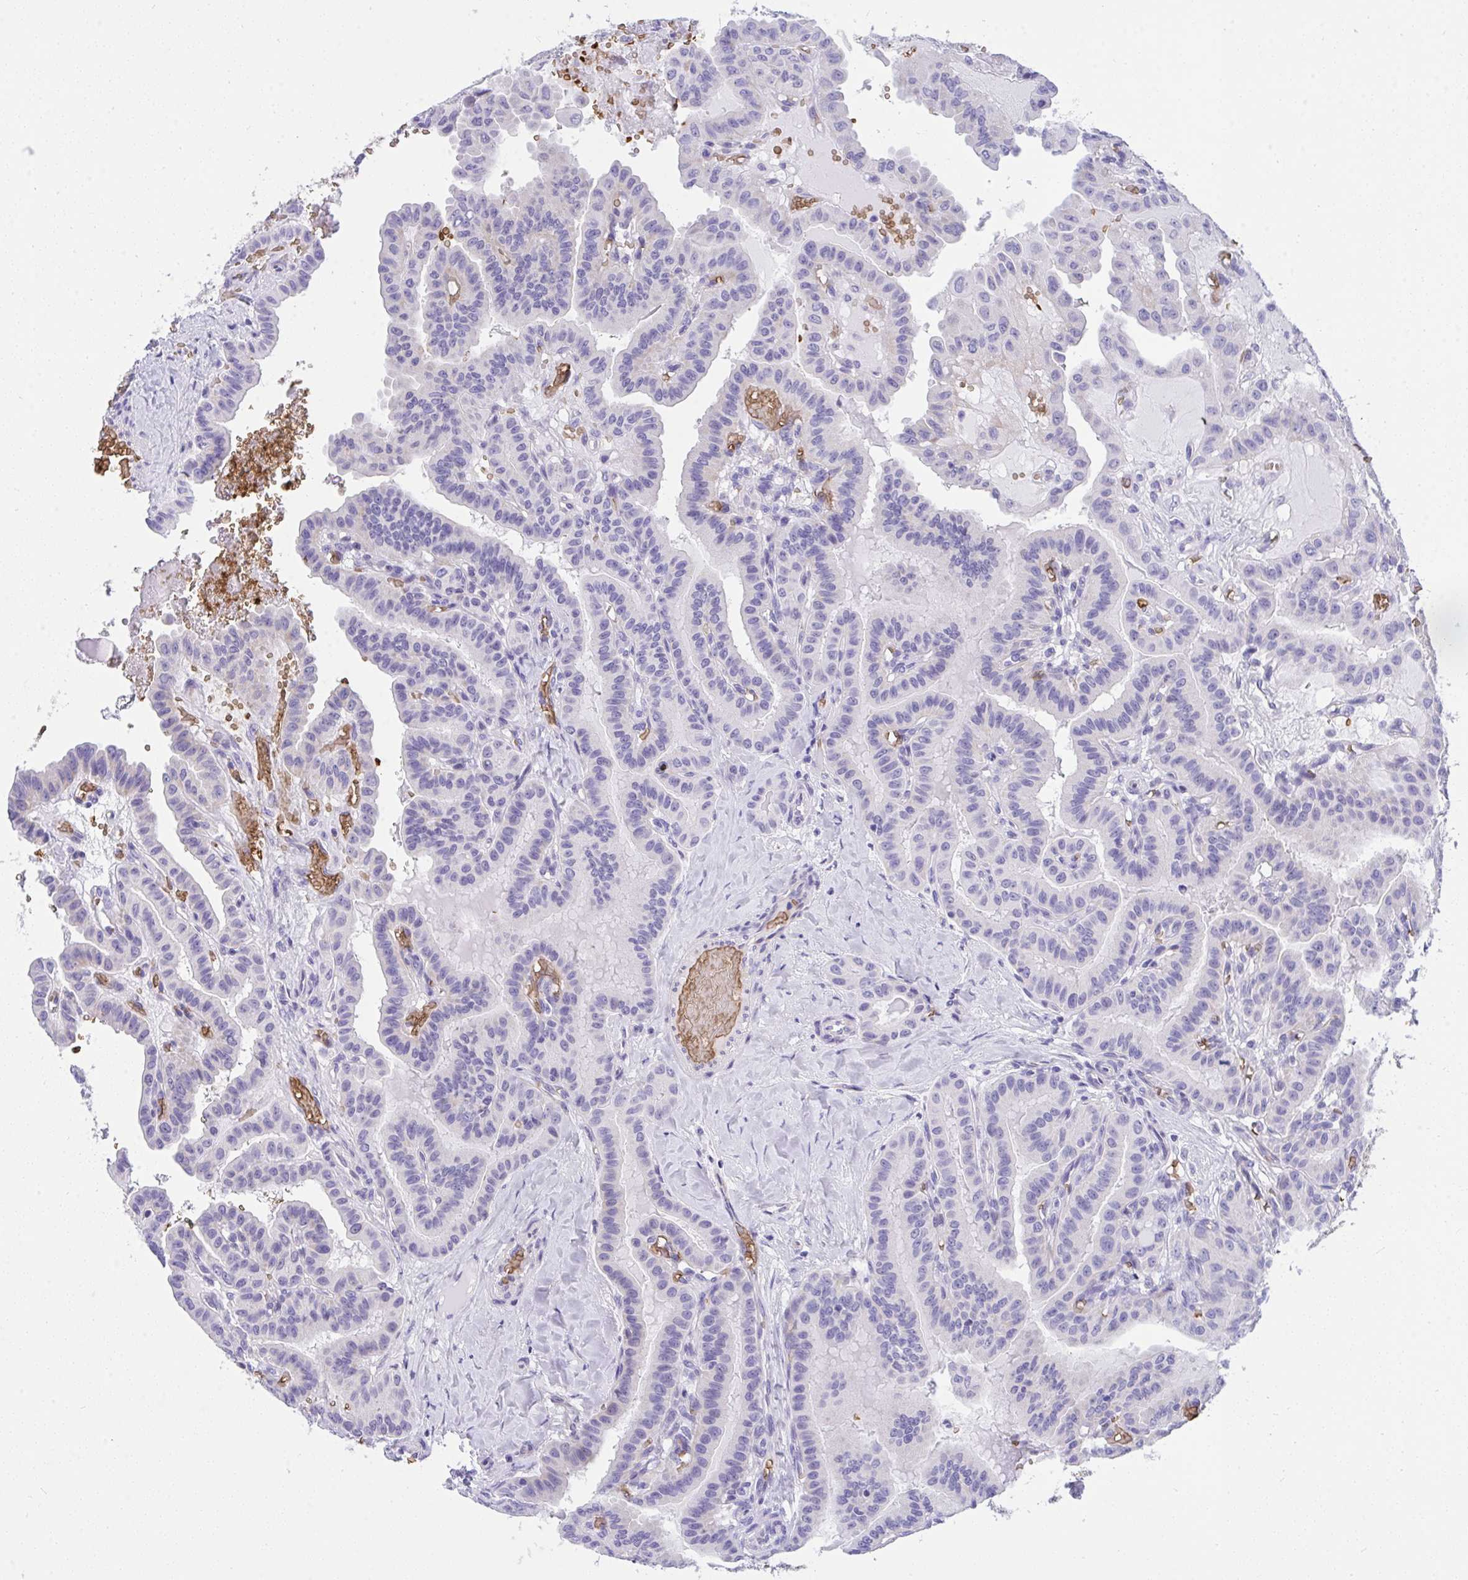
{"staining": {"intensity": "negative", "quantity": "none", "location": "none"}, "tissue": "thyroid cancer", "cell_type": "Tumor cells", "image_type": "cancer", "snomed": [{"axis": "morphology", "description": "Papillary adenocarcinoma, NOS"}, {"axis": "topography", "description": "Thyroid gland"}], "caption": "Thyroid cancer (papillary adenocarcinoma) stained for a protein using immunohistochemistry (IHC) demonstrates no positivity tumor cells.", "gene": "ANK1", "patient": {"sex": "male", "age": 87}}